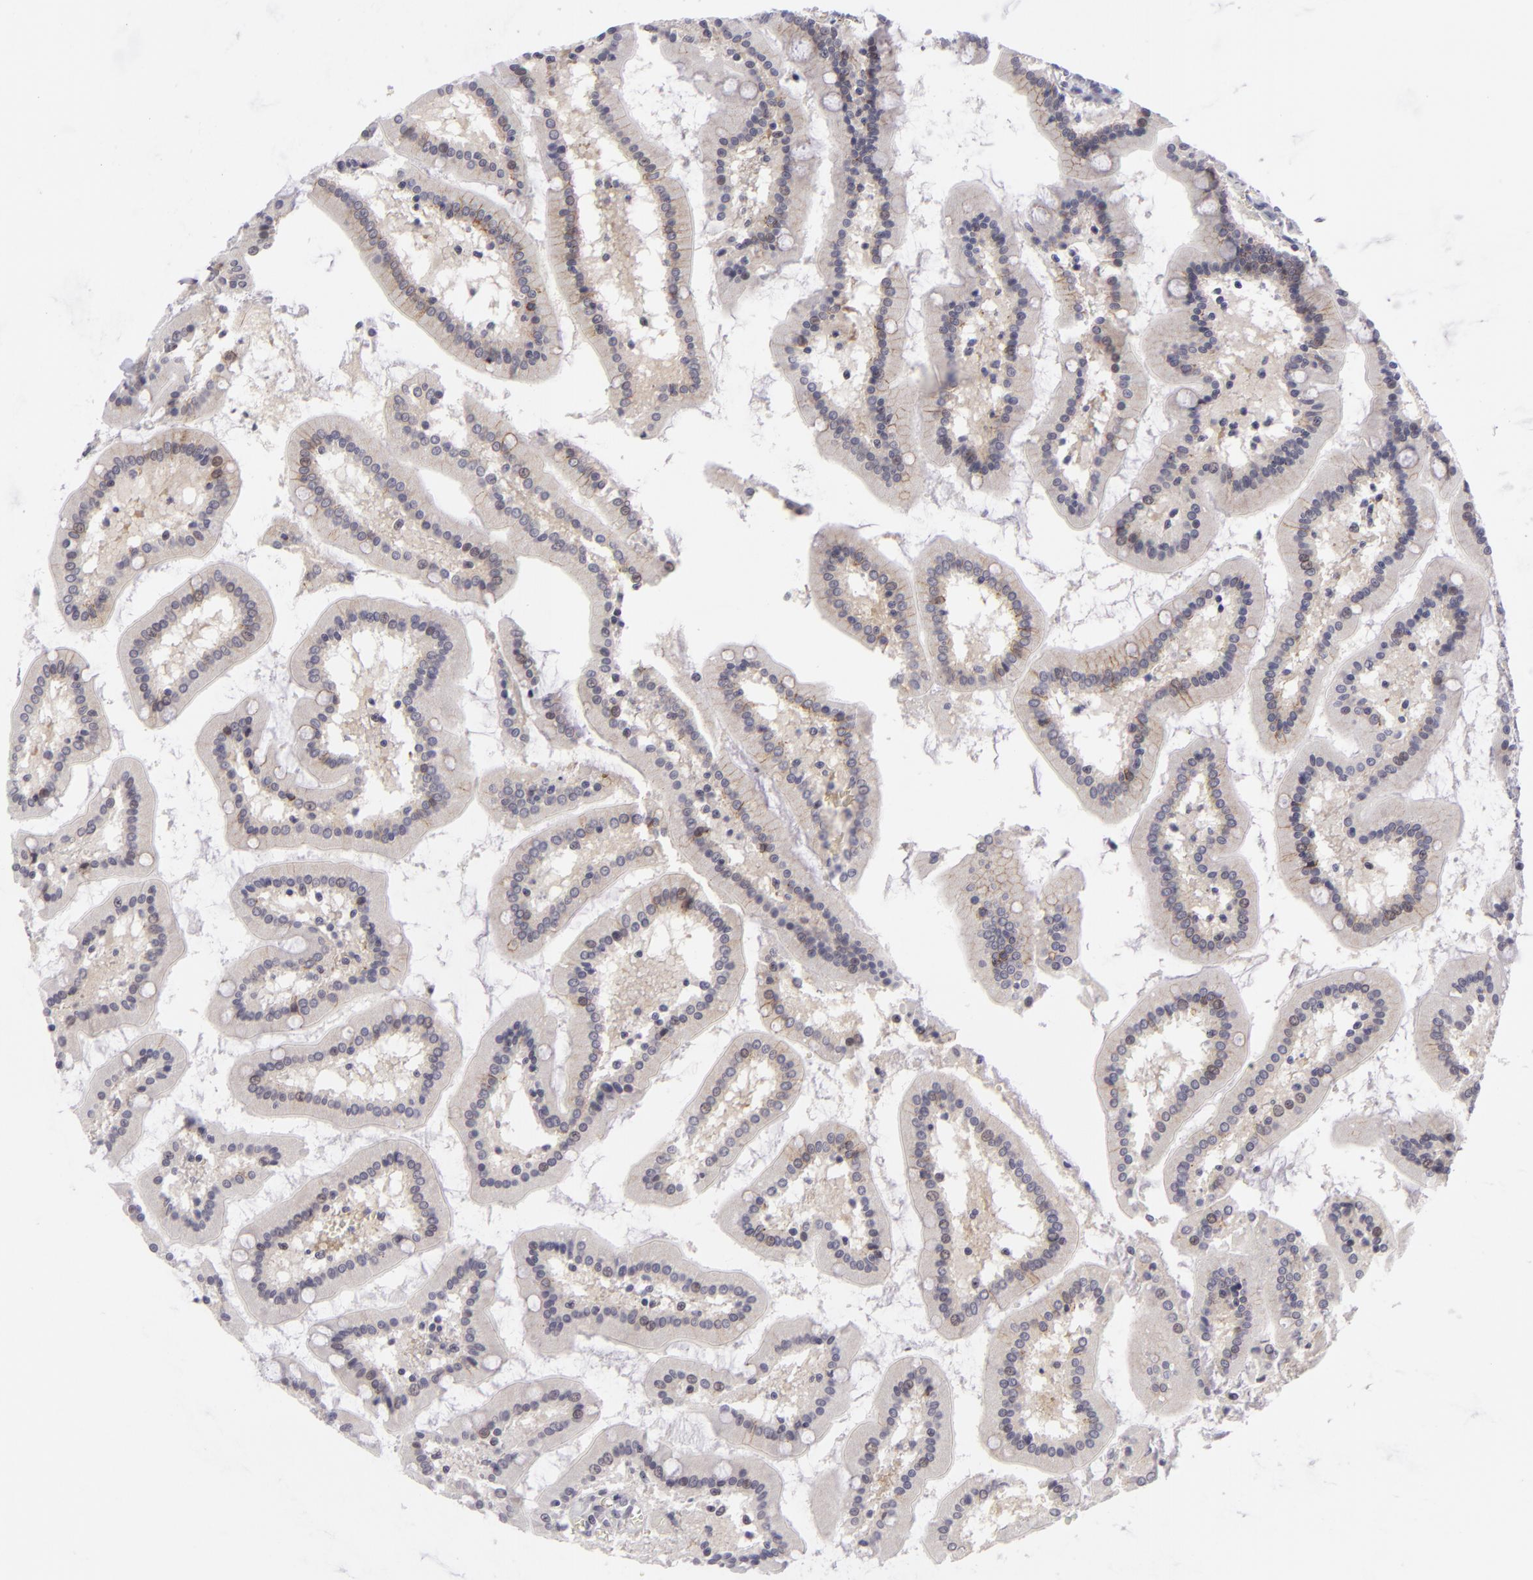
{"staining": {"intensity": "moderate", "quantity": "25%-75%", "location": "cytoplasmic/membranous"}, "tissue": "small intestine", "cell_type": "Glandular cells", "image_type": "normal", "snomed": [{"axis": "morphology", "description": "Normal tissue, NOS"}, {"axis": "topography", "description": "Small intestine"}], "caption": "Glandular cells show moderate cytoplasmic/membranous expression in about 25%-75% of cells in normal small intestine. The staining is performed using DAB brown chromogen to label protein expression. The nuclei are counter-stained blue using hematoxylin.", "gene": "CTNNB1", "patient": {"sex": "male", "age": 59}}